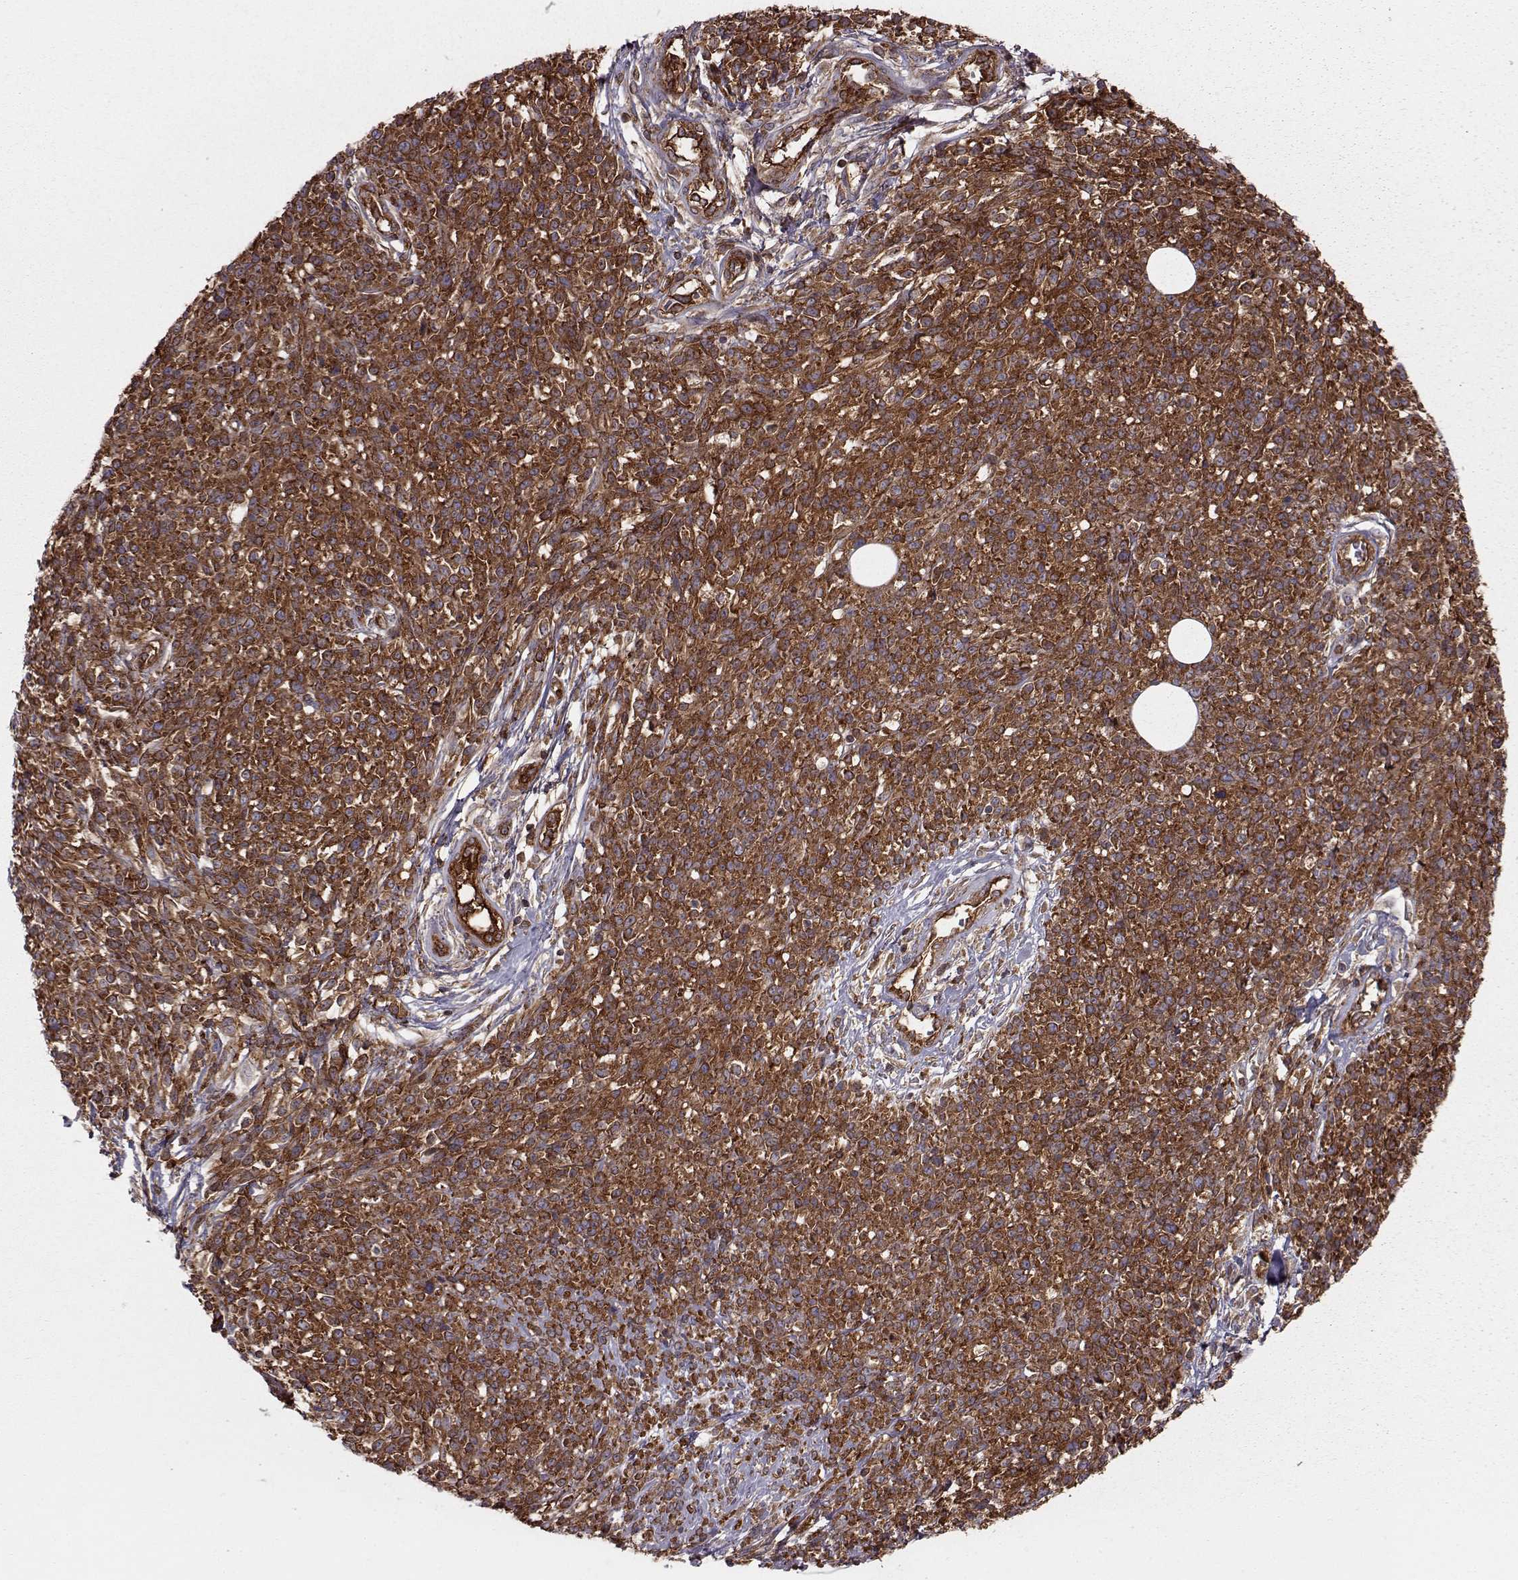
{"staining": {"intensity": "strong", "quantity": ">75%", "location": "cytoplasmic/membranous"}, "tissue": "melanoma", "cell_type": "Tumor cells", "image_type": "cancer", "snomed": [{"axis": "morphology", "description": "Malignant melanoma, NOS"}, {"axis": "topography", "description": "Skin"}, {"axis": "topography", "description": "Skin of trunk"}], "caption": "Human melanoma stained with a brown dye shows strong cytoplasmic/membranous positive expression in about >75% of tumor cells.", "gene": "RABGAP1", "patient": {"sex": "male", "age": 74}}